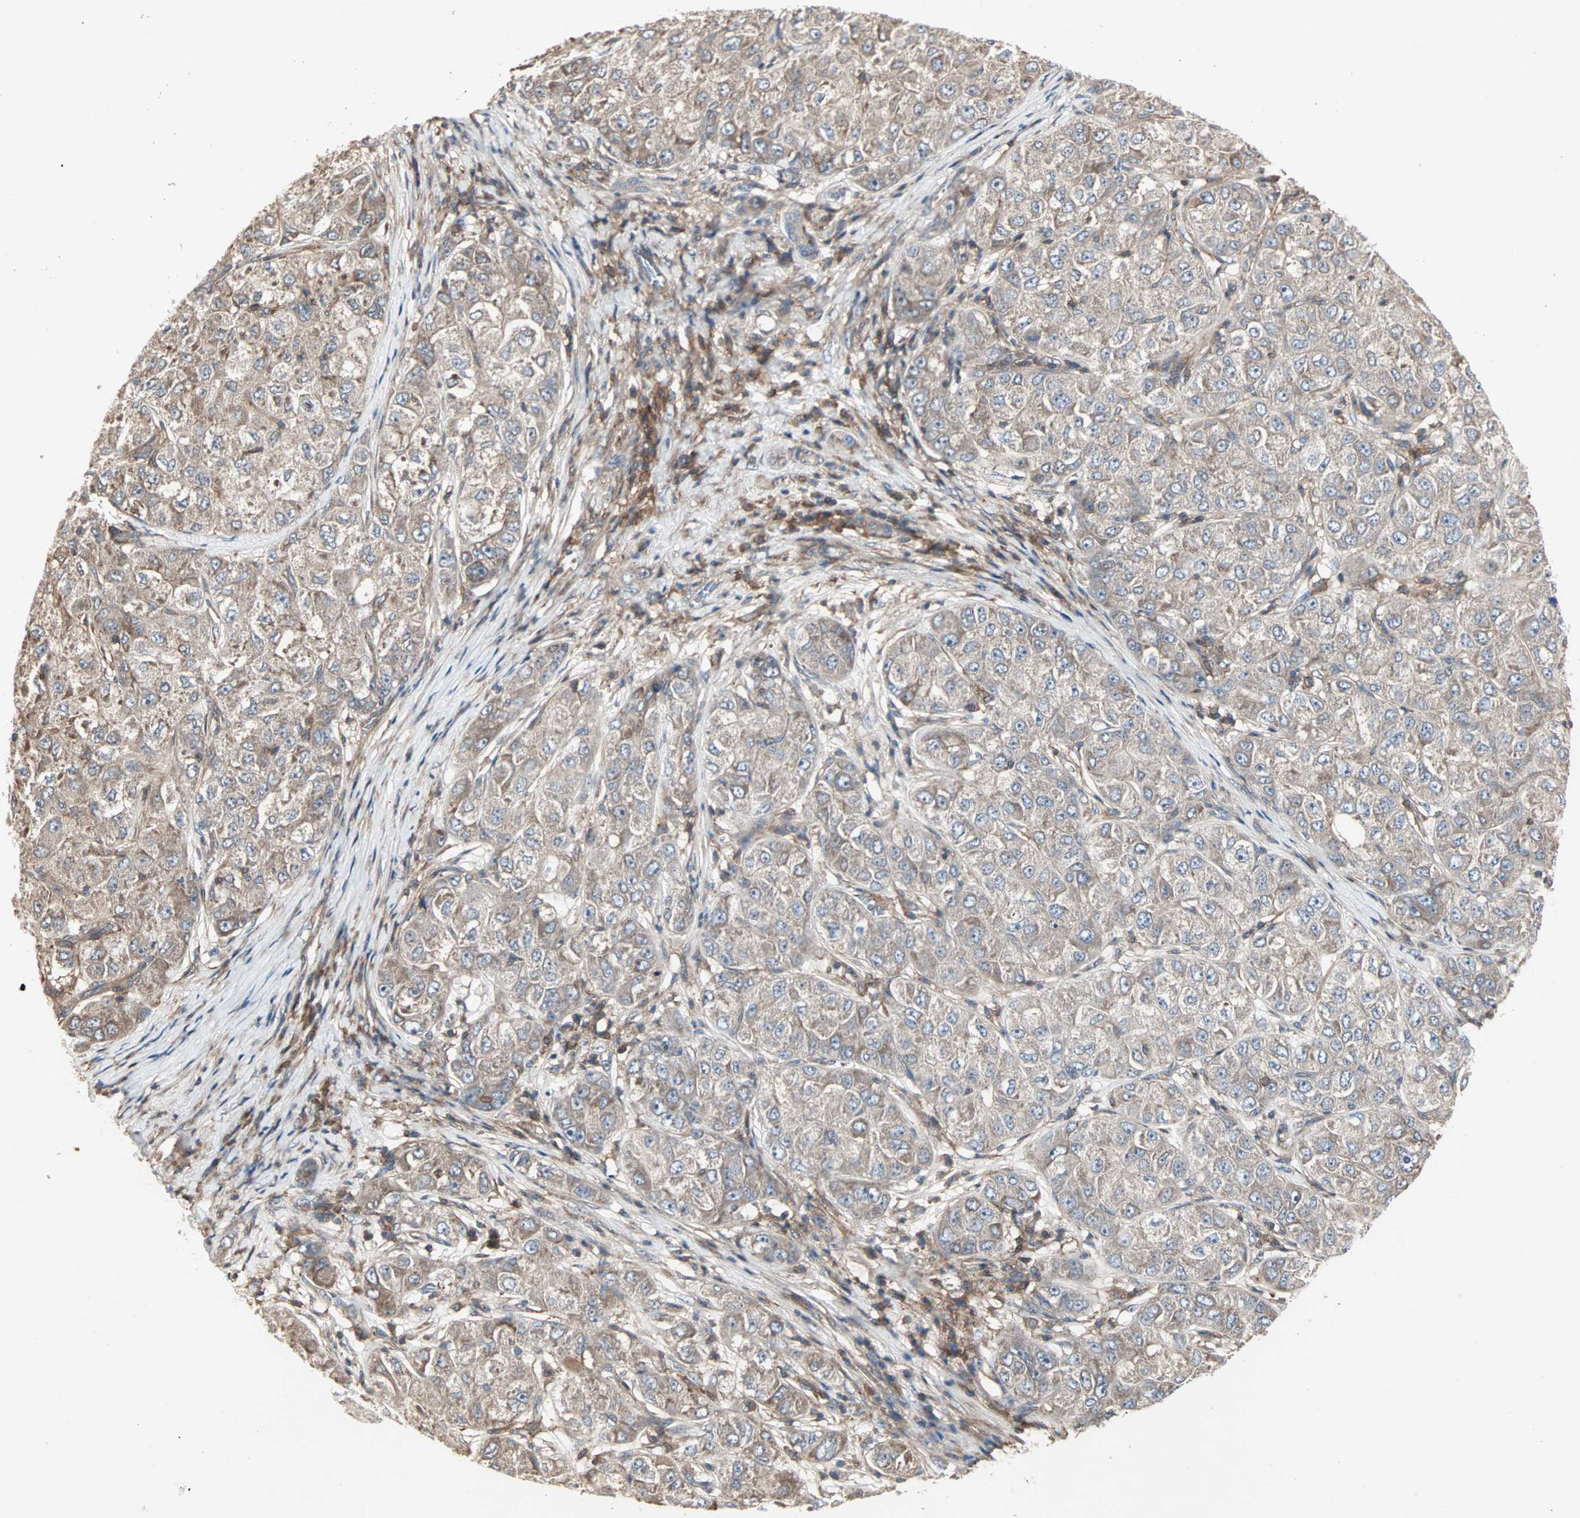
{"staining": {"intensity": "weak", "quantity": ">75%", "location": "cytoplasmic/membranous"}, "tissue": "liver cancer", "cell_type": "Tumor cells", "image_type": "cancer", "snomed": [{"axis": "morphology", "description": "Carcinoma, Hepatocellular, NOS"}, {"axis": "topography", "description": "Liver"}], "caption": "Immunohistochemical staining of human liver cancer (hepatocellular carcinoma) reveals low levels of weak cytoplasmic/membranous protein positivity in about >75% of tumor cells.", "gene": "GNAI2", "patient": {"sex": "male", "age": 80}}